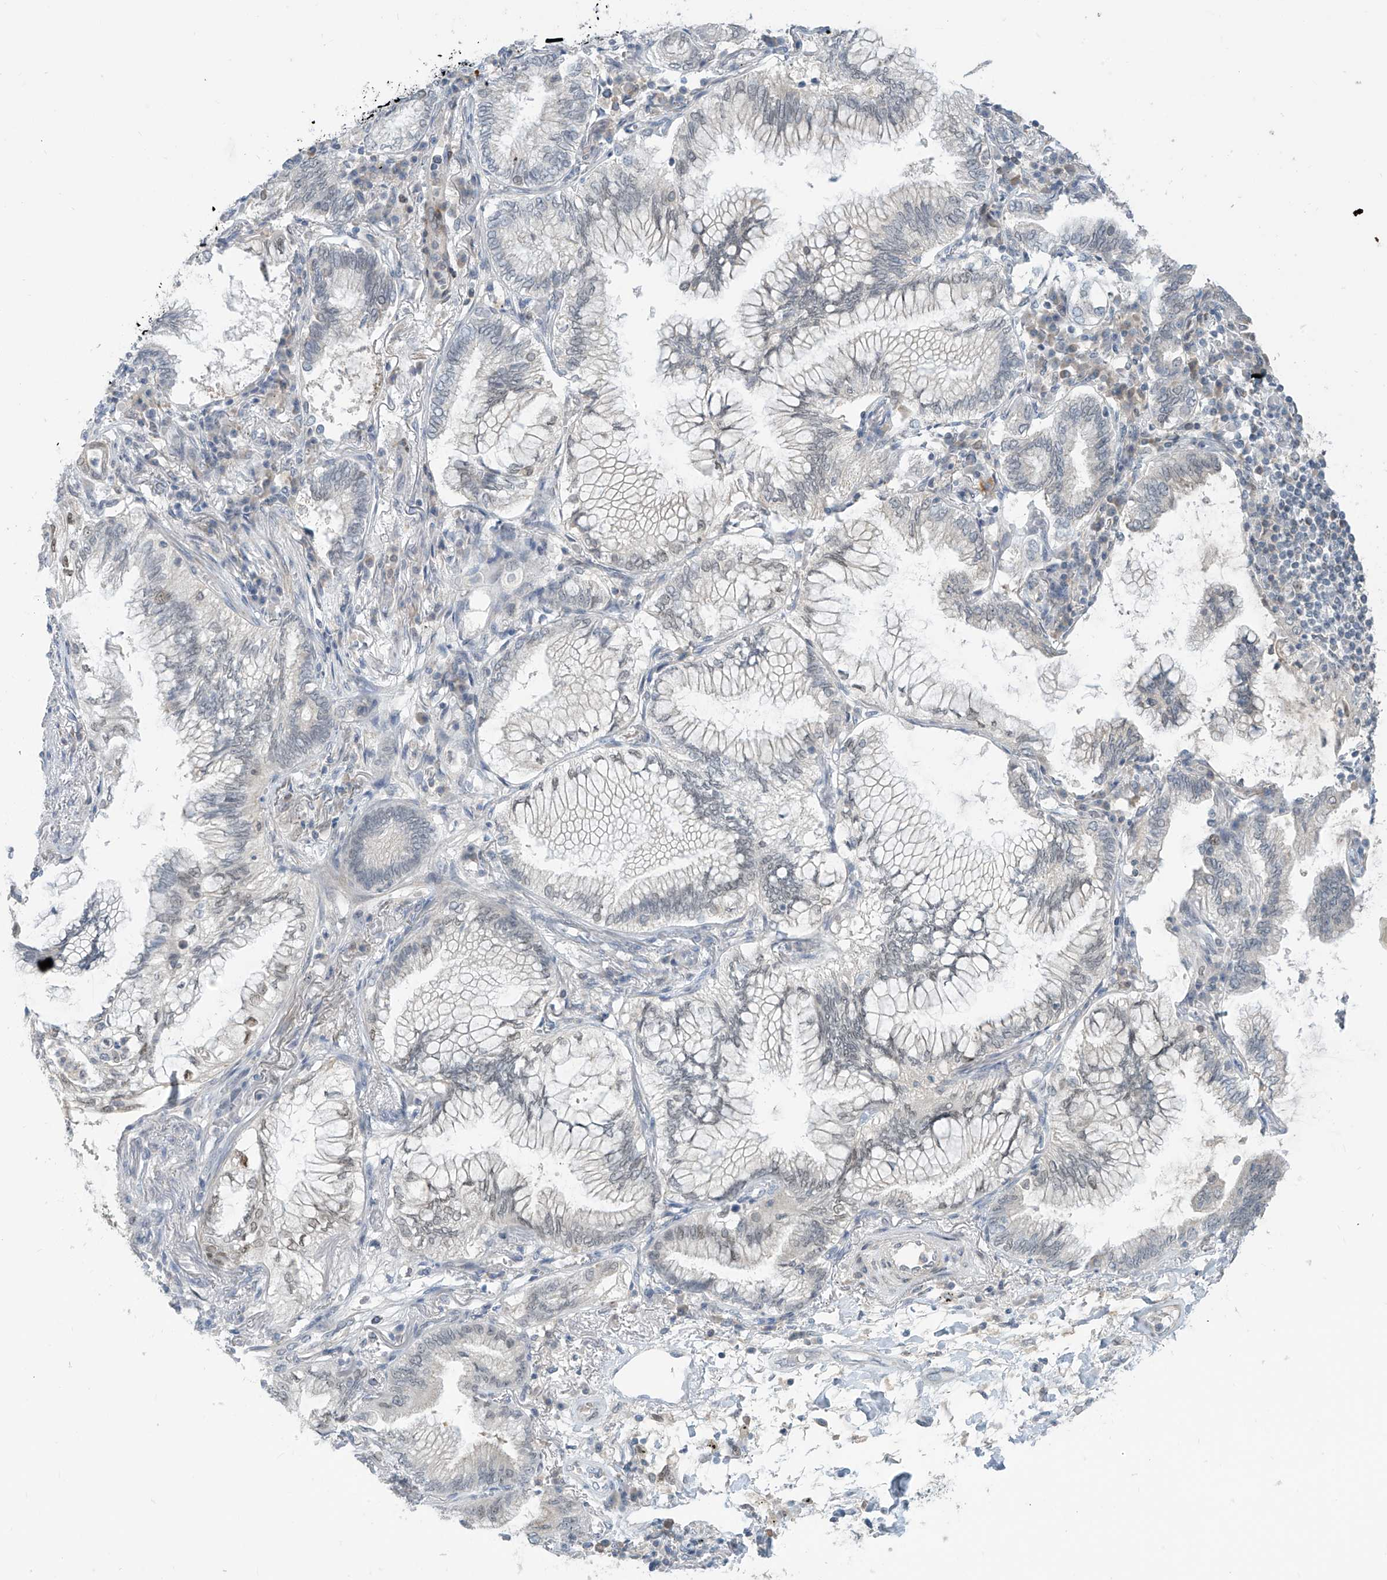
{"staining": {"intensity": "weak", "quantity": "<25%", "location": "nuclear"}, "tissue": "lung cancer", "cell_type": "Tumor cells", "image_type": "cancer", "snomed": [{"axis": "morphology", "description": "Adenocarcinoma, NOS"}, {"axis": "topography", "description": "Lung"}], "caption": "High power microscopy micrograph of an immunohistochemistry micrograph of lung cancer, revealing no significant positivity in tumor cells. (DAB (3,3'-diaminobenzidine) immunohistochemistry (IHC) with hematoxylin counter stain).", "gene": "METAP1D", "patient": {"sex": "female", "age": 70}}